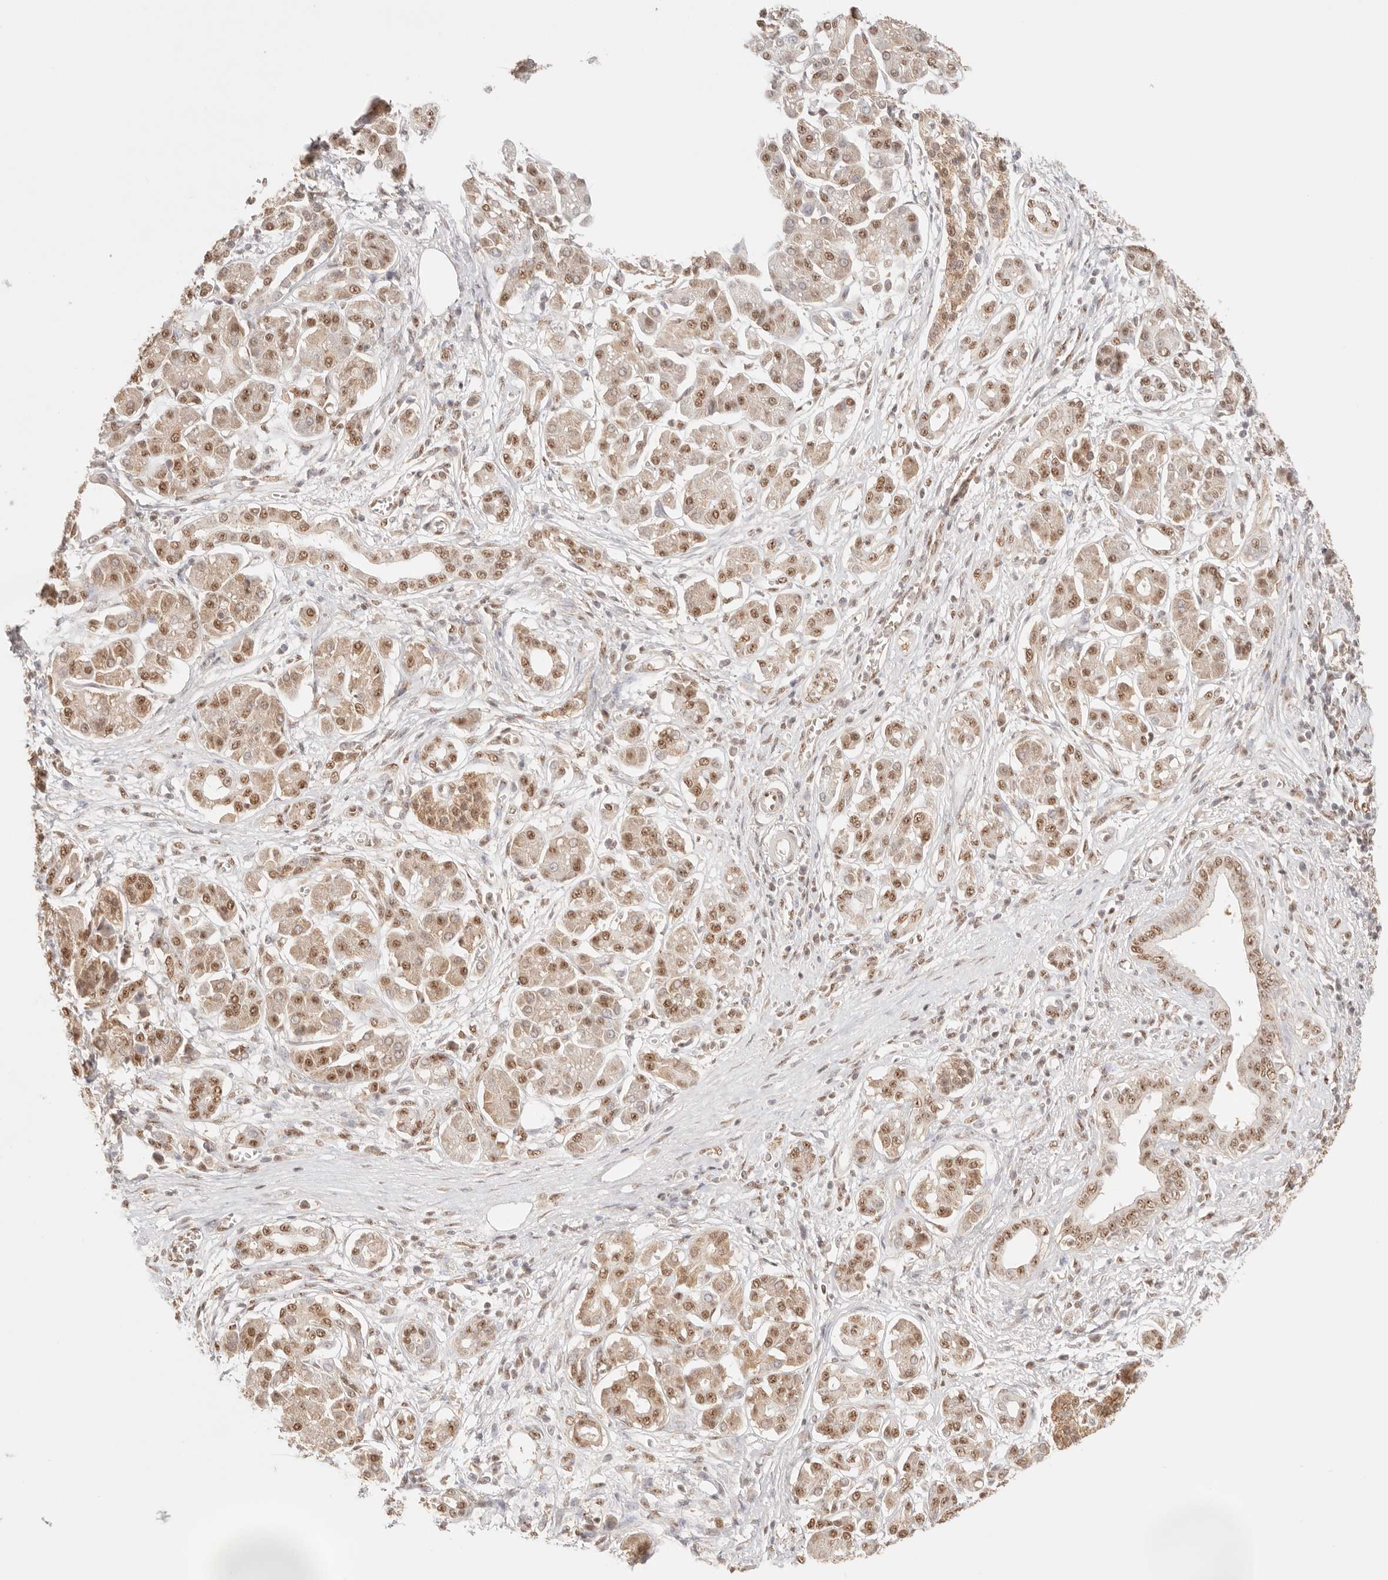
{"staining": {"intensity": "moderate", "quantity": ">75%", "location": "cytoplasmic/membranous,nuclear"}, "tissue": "pancreatic cancer", "cell_type": "Tumor cells", "image_type": "cancer", "snomed": [{"axis": "morphology", "description": "Adenocarcinoma, NOS"}, {"axis": "topography", "description": "Pancreas"}], "caption": "Immunohistochemical staining of adenocarcinoma (pancreatic) shows moderate cytoplasmic/membranous and nuclear protein expression in approximately >75% of tumor cells.", "gene": "IL1R2", "patient": {"sex": "male", "age": 78}}